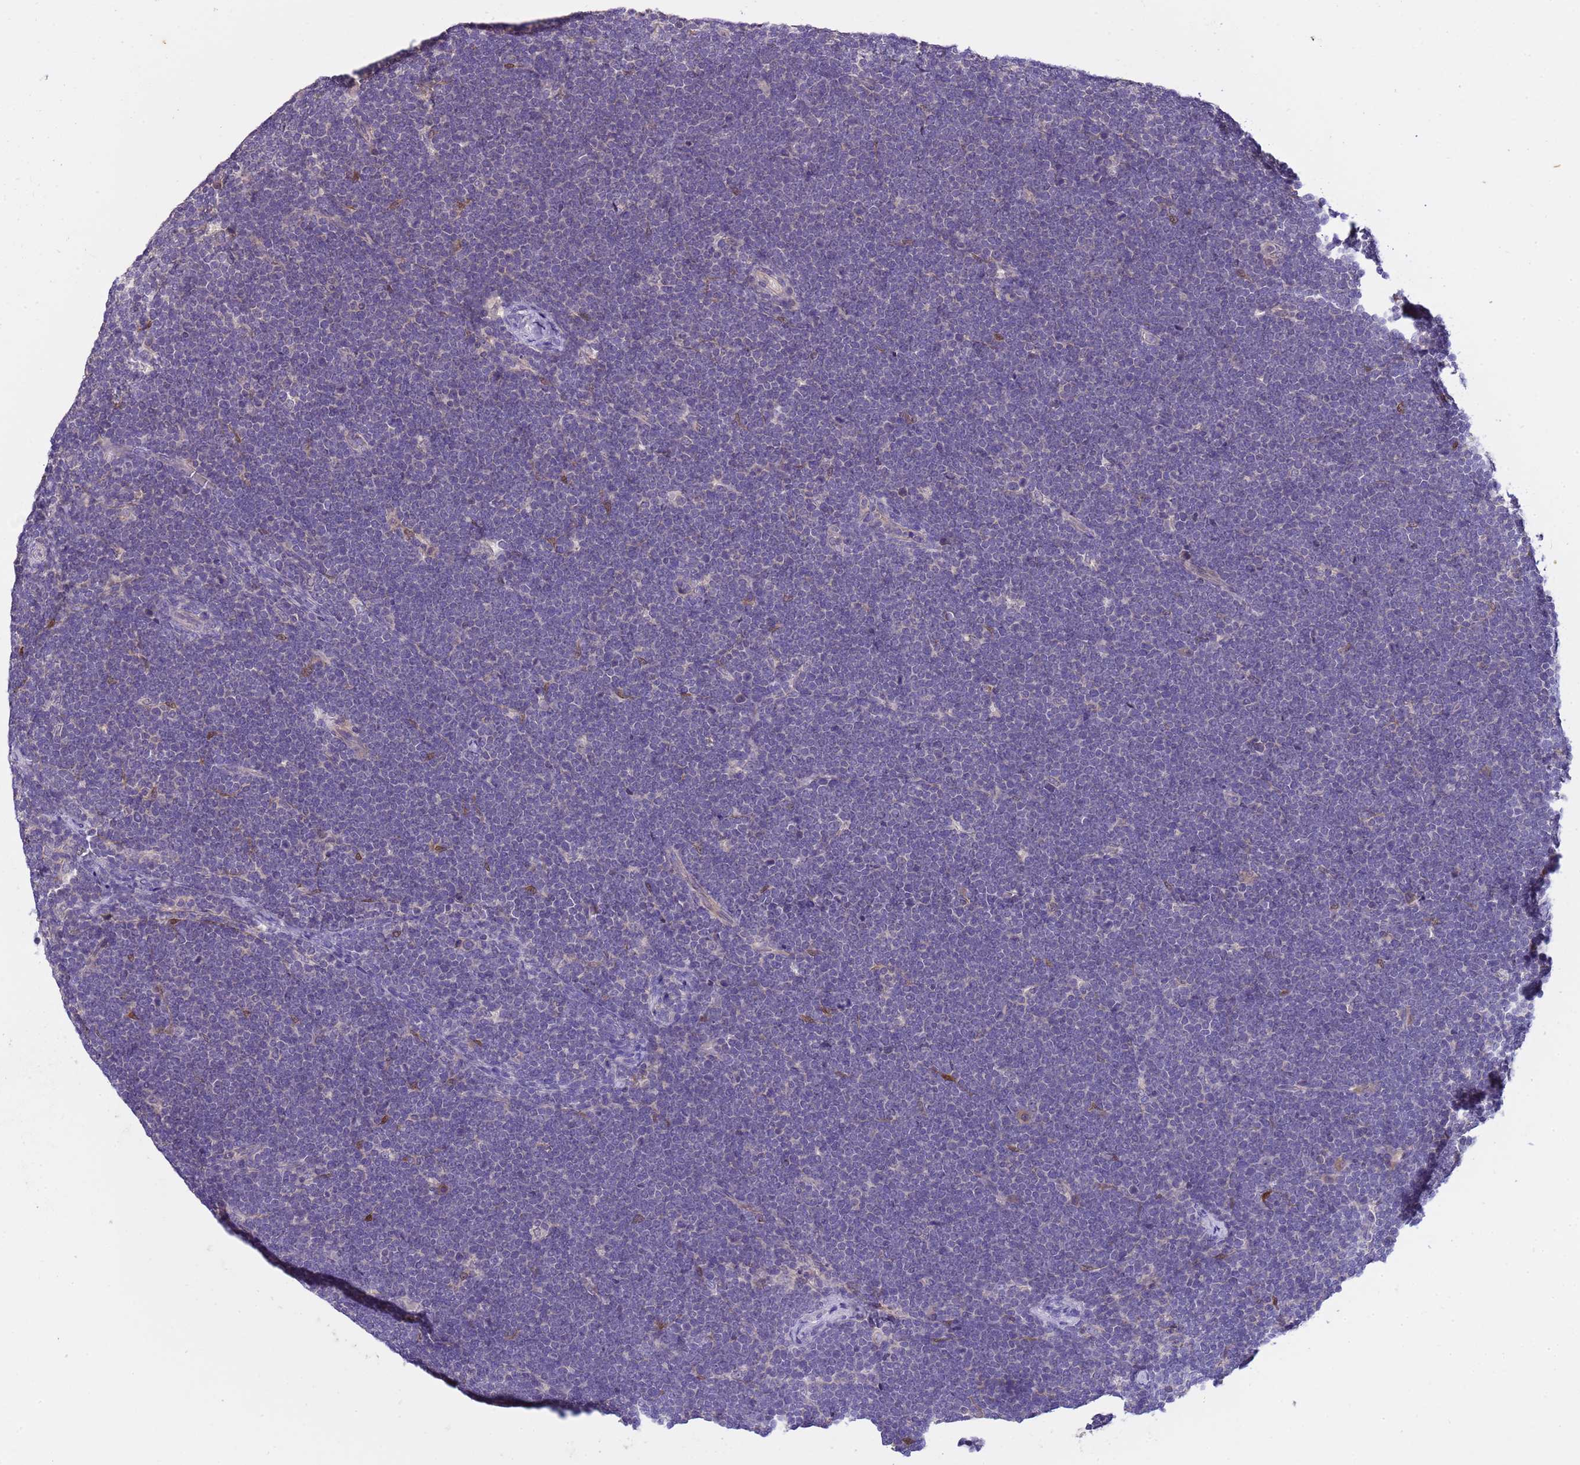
{"staining": {"intensity": "negative", "quantity": "none", "location": "none"}, "tissue": "lymphoma", "cell_type": "Tumor cells", "image_type": "cancer", "snomed": [{"axis": "morphology", "description": "Malignant lymphoma, non-Hodgkin's type, High grade"}, {"axis": "topography", "description": "Lymph node"}], "caption": "Histopathology image shows no significant protein positivity in tumor cells of lymphoma.", "gene": "PLCXD3", "patient": {"sex": "male", "age": 13}}